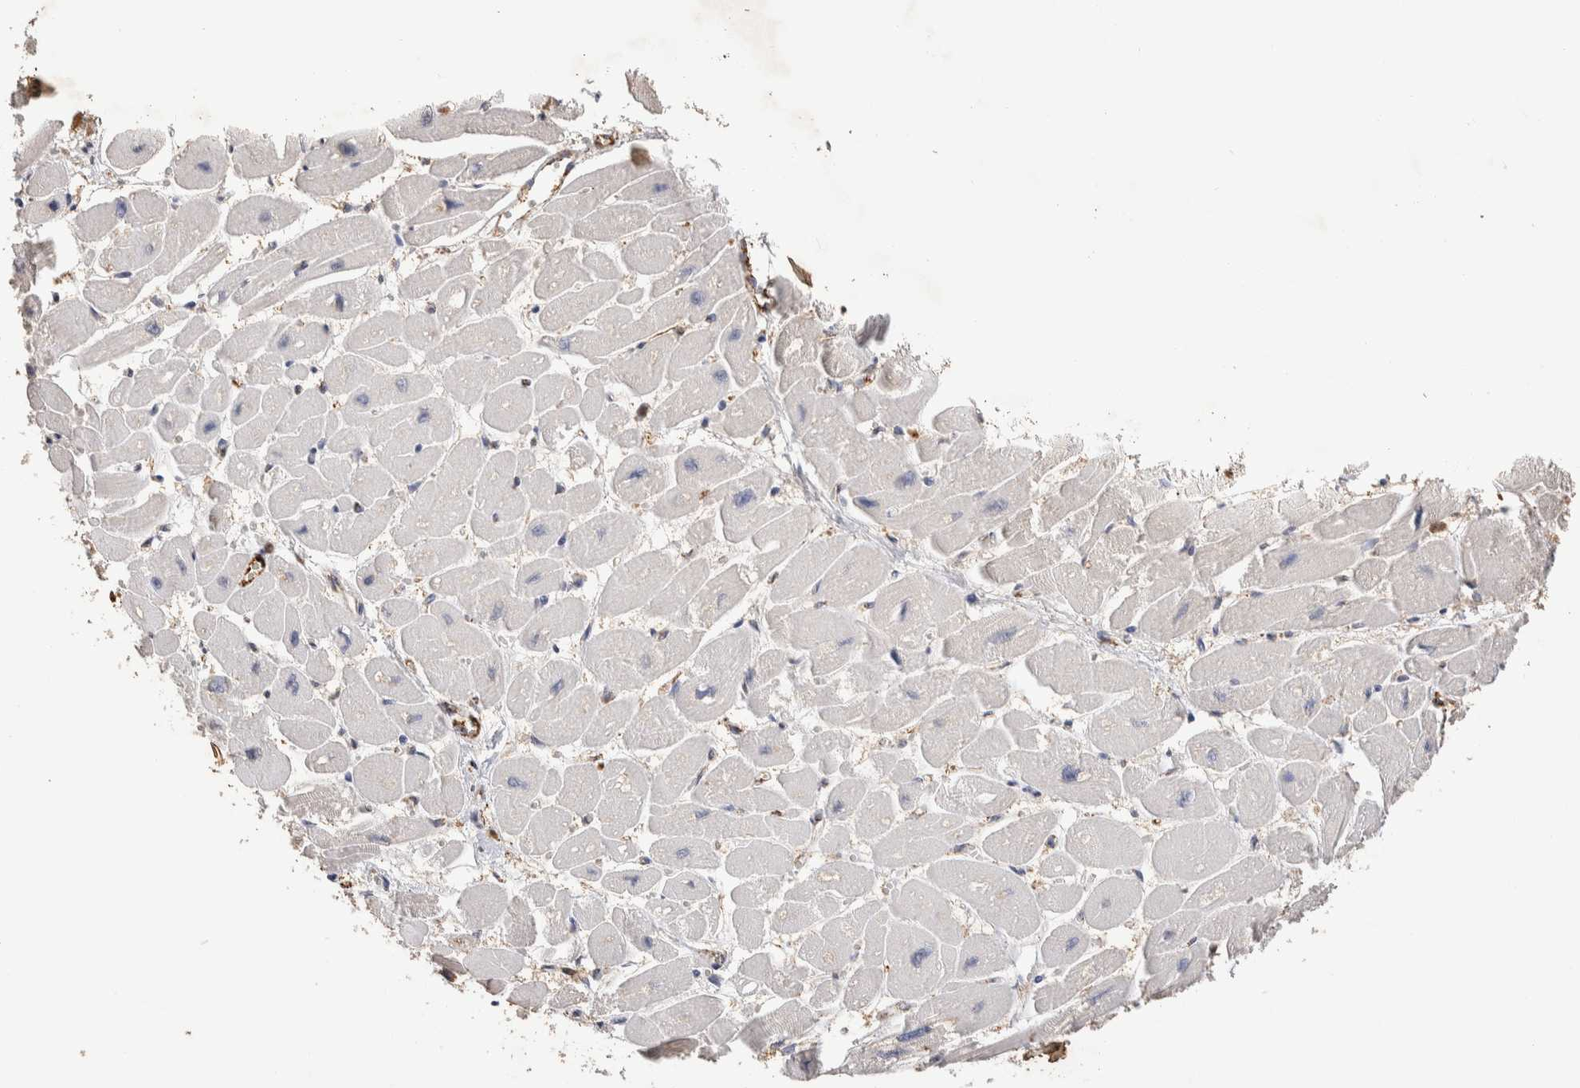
{"staining": {"intensity": "negative", "quantity": "none", "location": "none"}, "tissue": "heart muscle", "cell_type": "Cardiomyocytes", "image_type": "normal", "snomed": [{"axis": "morphology", "description": "Normal tissue, NOS"}, {"axis": "topography", "description": "Heart"}], "caption": "Protein analysis of normal heart muscle exhibits no significant staining in cardiomyocytes.", "gene": "NSMAF", "patient": {"sex": "female", "age": 54}}